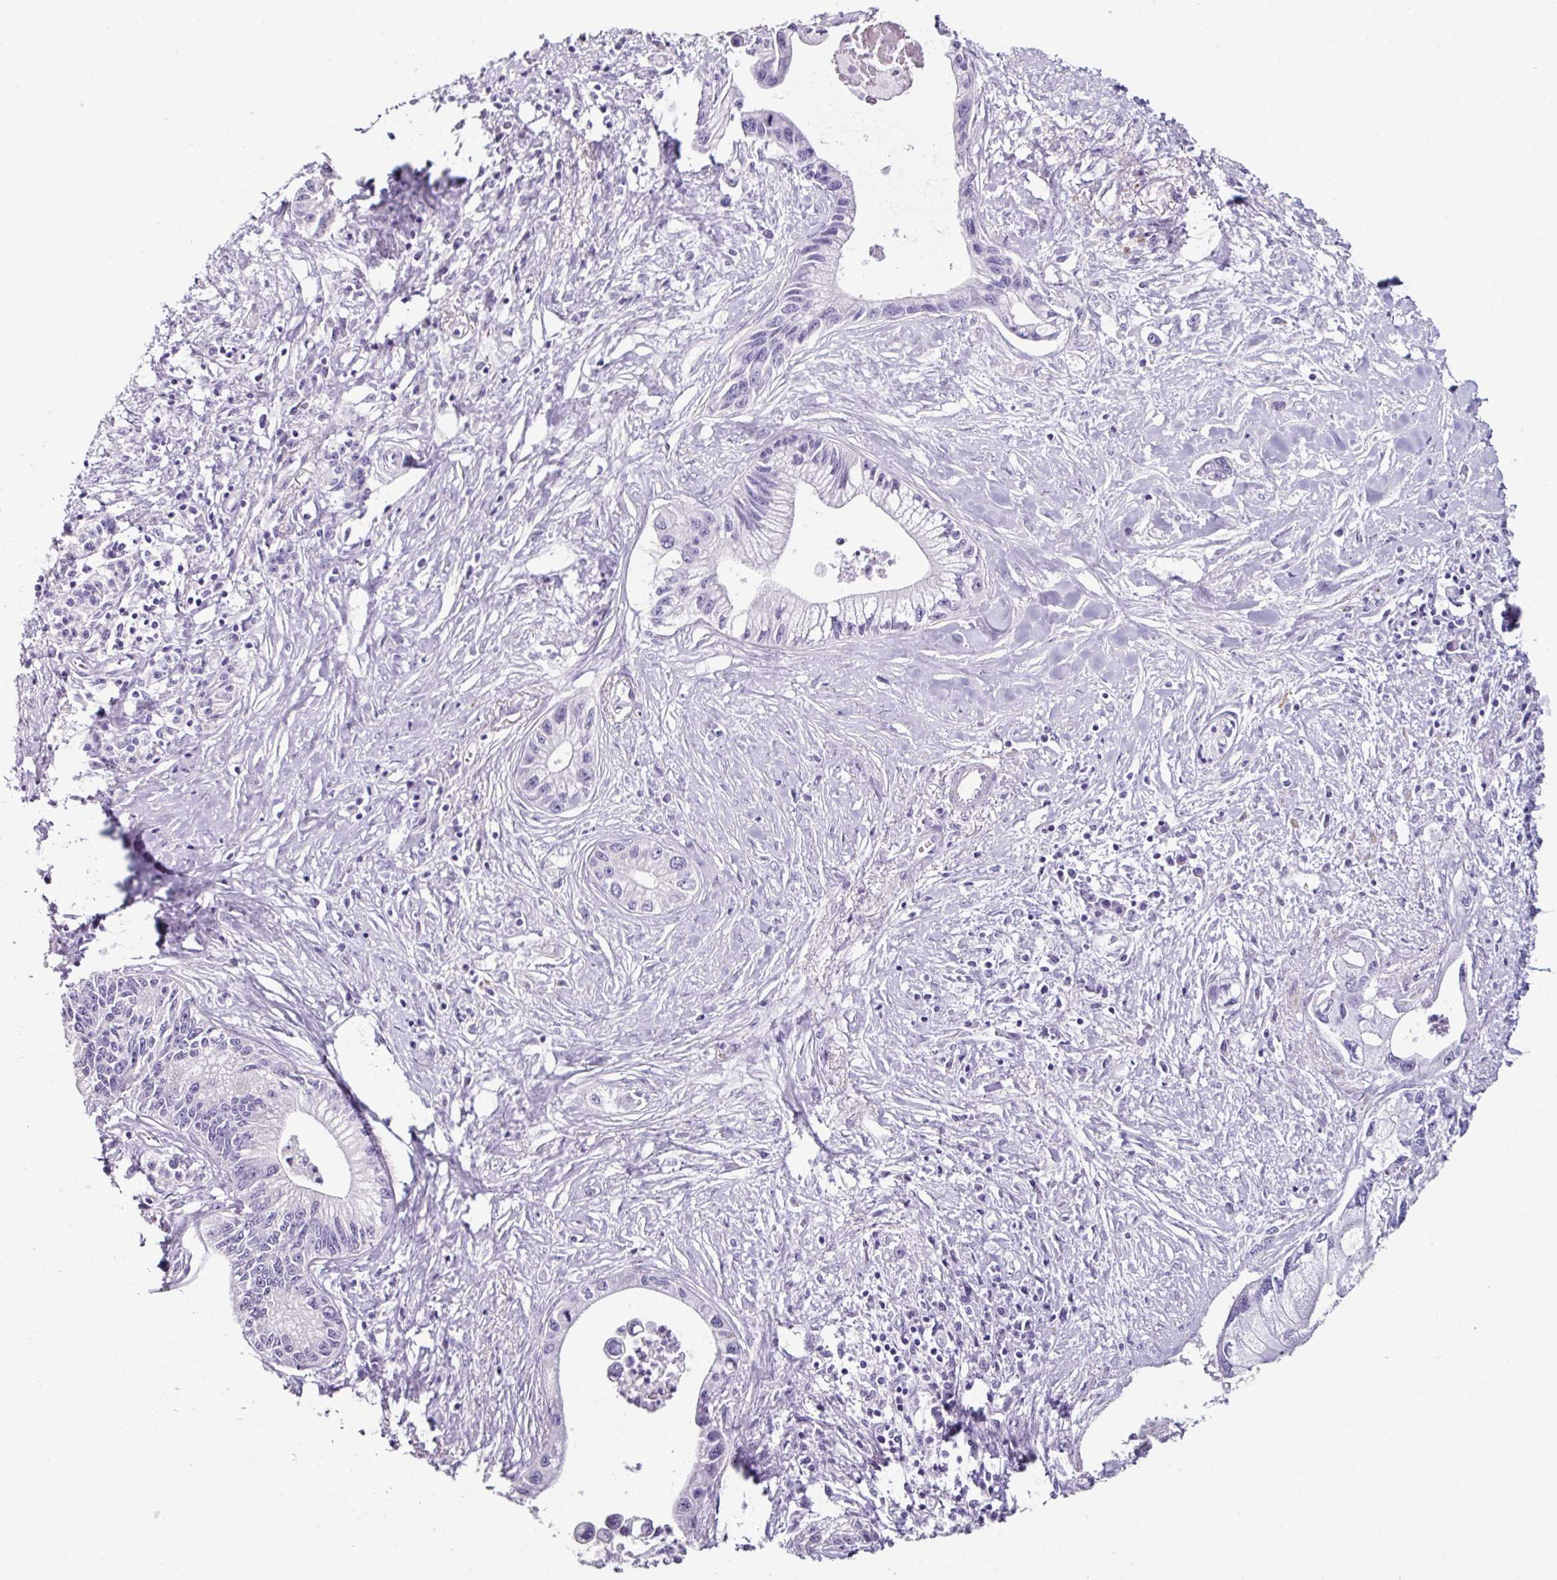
{"staining": {"intensity": "negative", "quantity": "none", "location": "none"}, "tissue": "pancreatic cancer", "cell_type": "Tumor cells", "image_type": "cancer", "snomed": [{"axis": "morphology", "description": "Adenocarcinoma, NOS"}, {"axis": "topography", "description": "Pancreas"}], "caption": "DAB immunohistochemical staining of adenocarcinoma (pancreatic) exhibits no significant staining in tumor cells. The staining was performed using DAB to visualize the protein expression in brown, while the nuclei were stained in blue with hematoxylin (Magnification: 20x).", "gene": "GLP2R", "patient": {"sex": "male", "age": 61}}